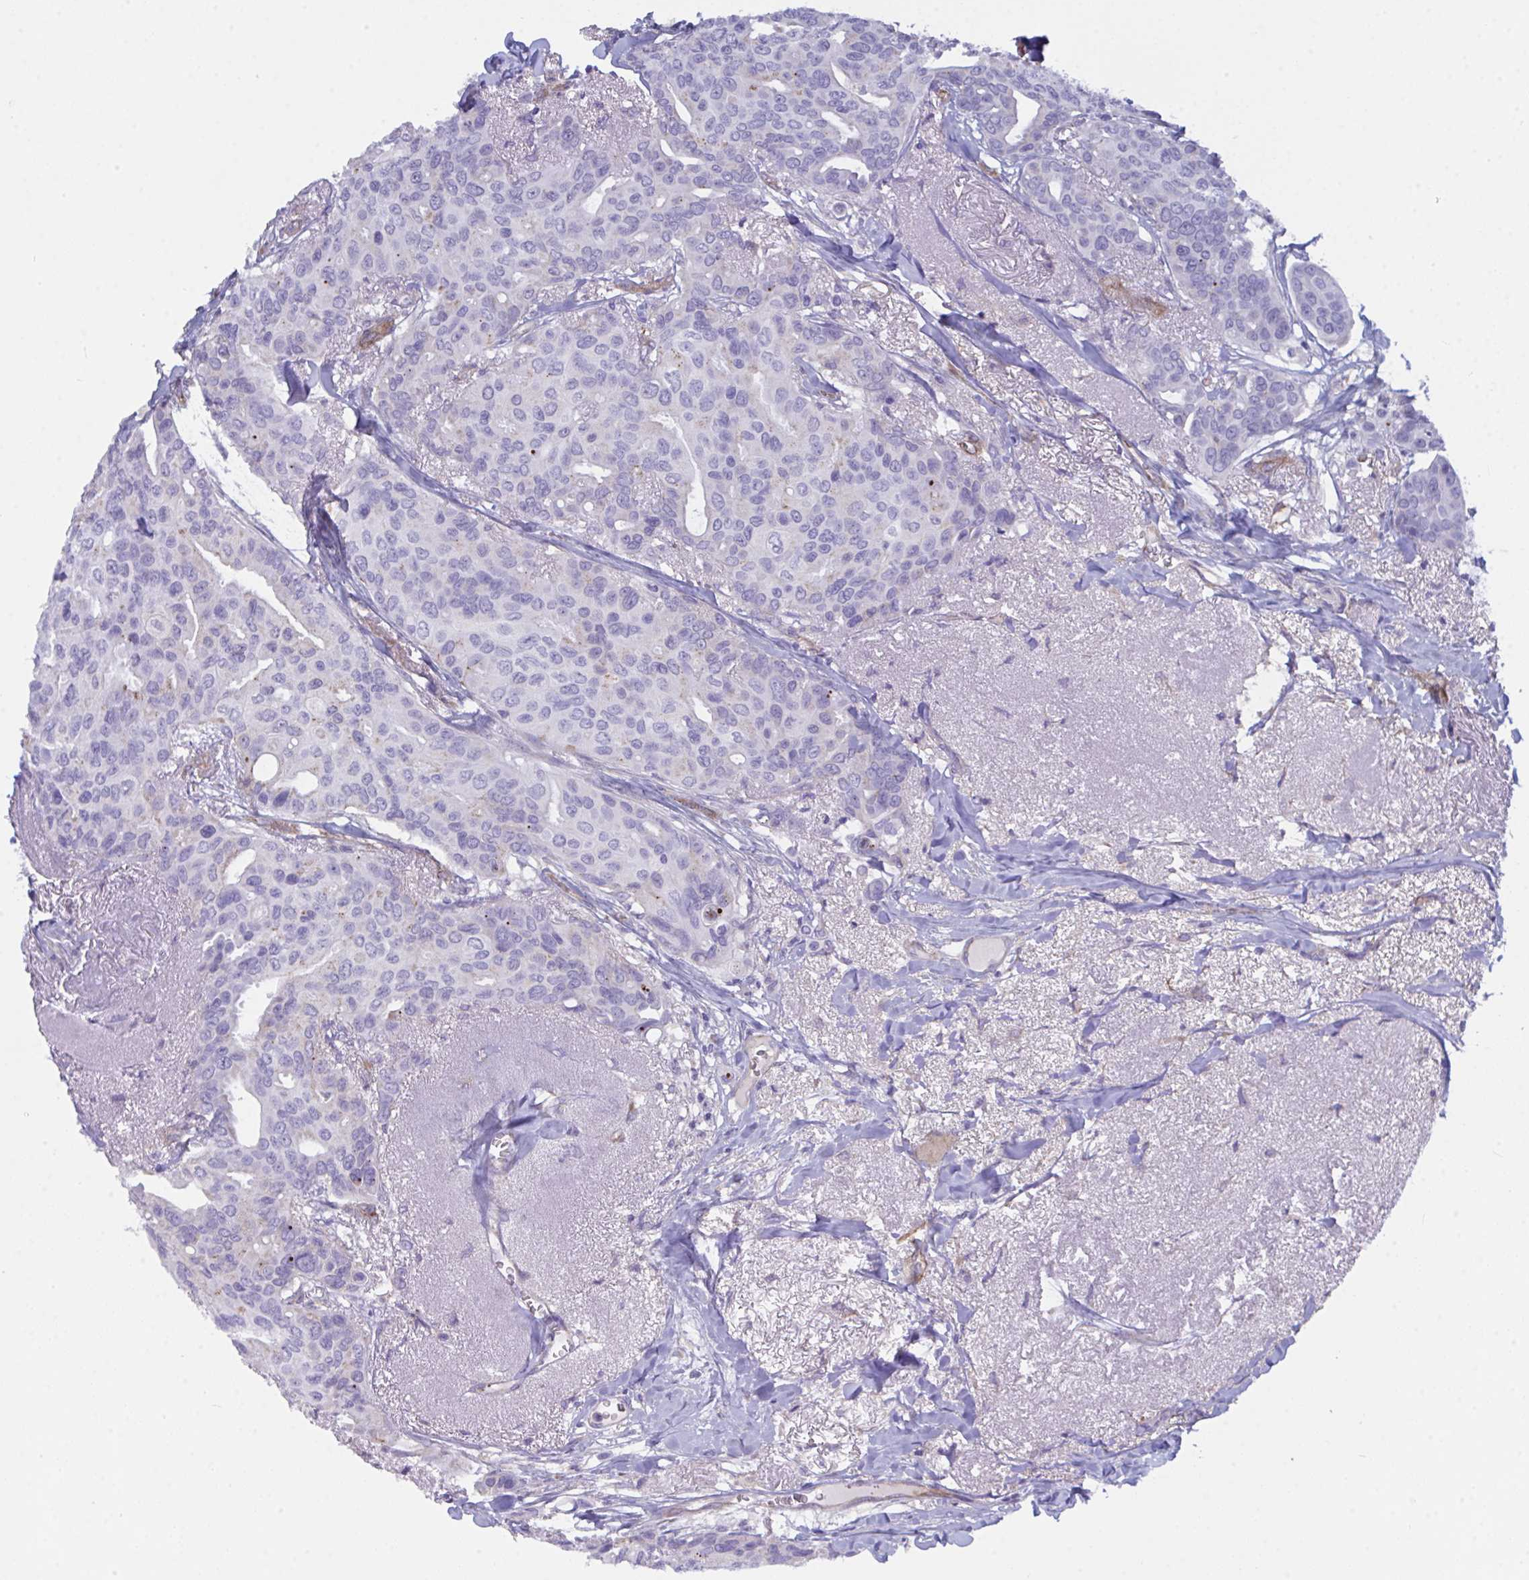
{"staining": {"intensity": "negative", "quantity": "none", "location": "none"}, "tissue": "breast cancer", "cell_type": "Tumor cells", "image_type": "cancer", "snomed": [{"axis": "morphology", "description": "Duct carcinoma"}, {"axis": "topography", "description": "Breast"}], "caption": "DAB immunohistochemical staining of human breast cancer (intraductal carcinoma) displays no significant positivity in tumor cells.", "gene": "GAB1", "patient": {"sex": "female", "age": 54}}